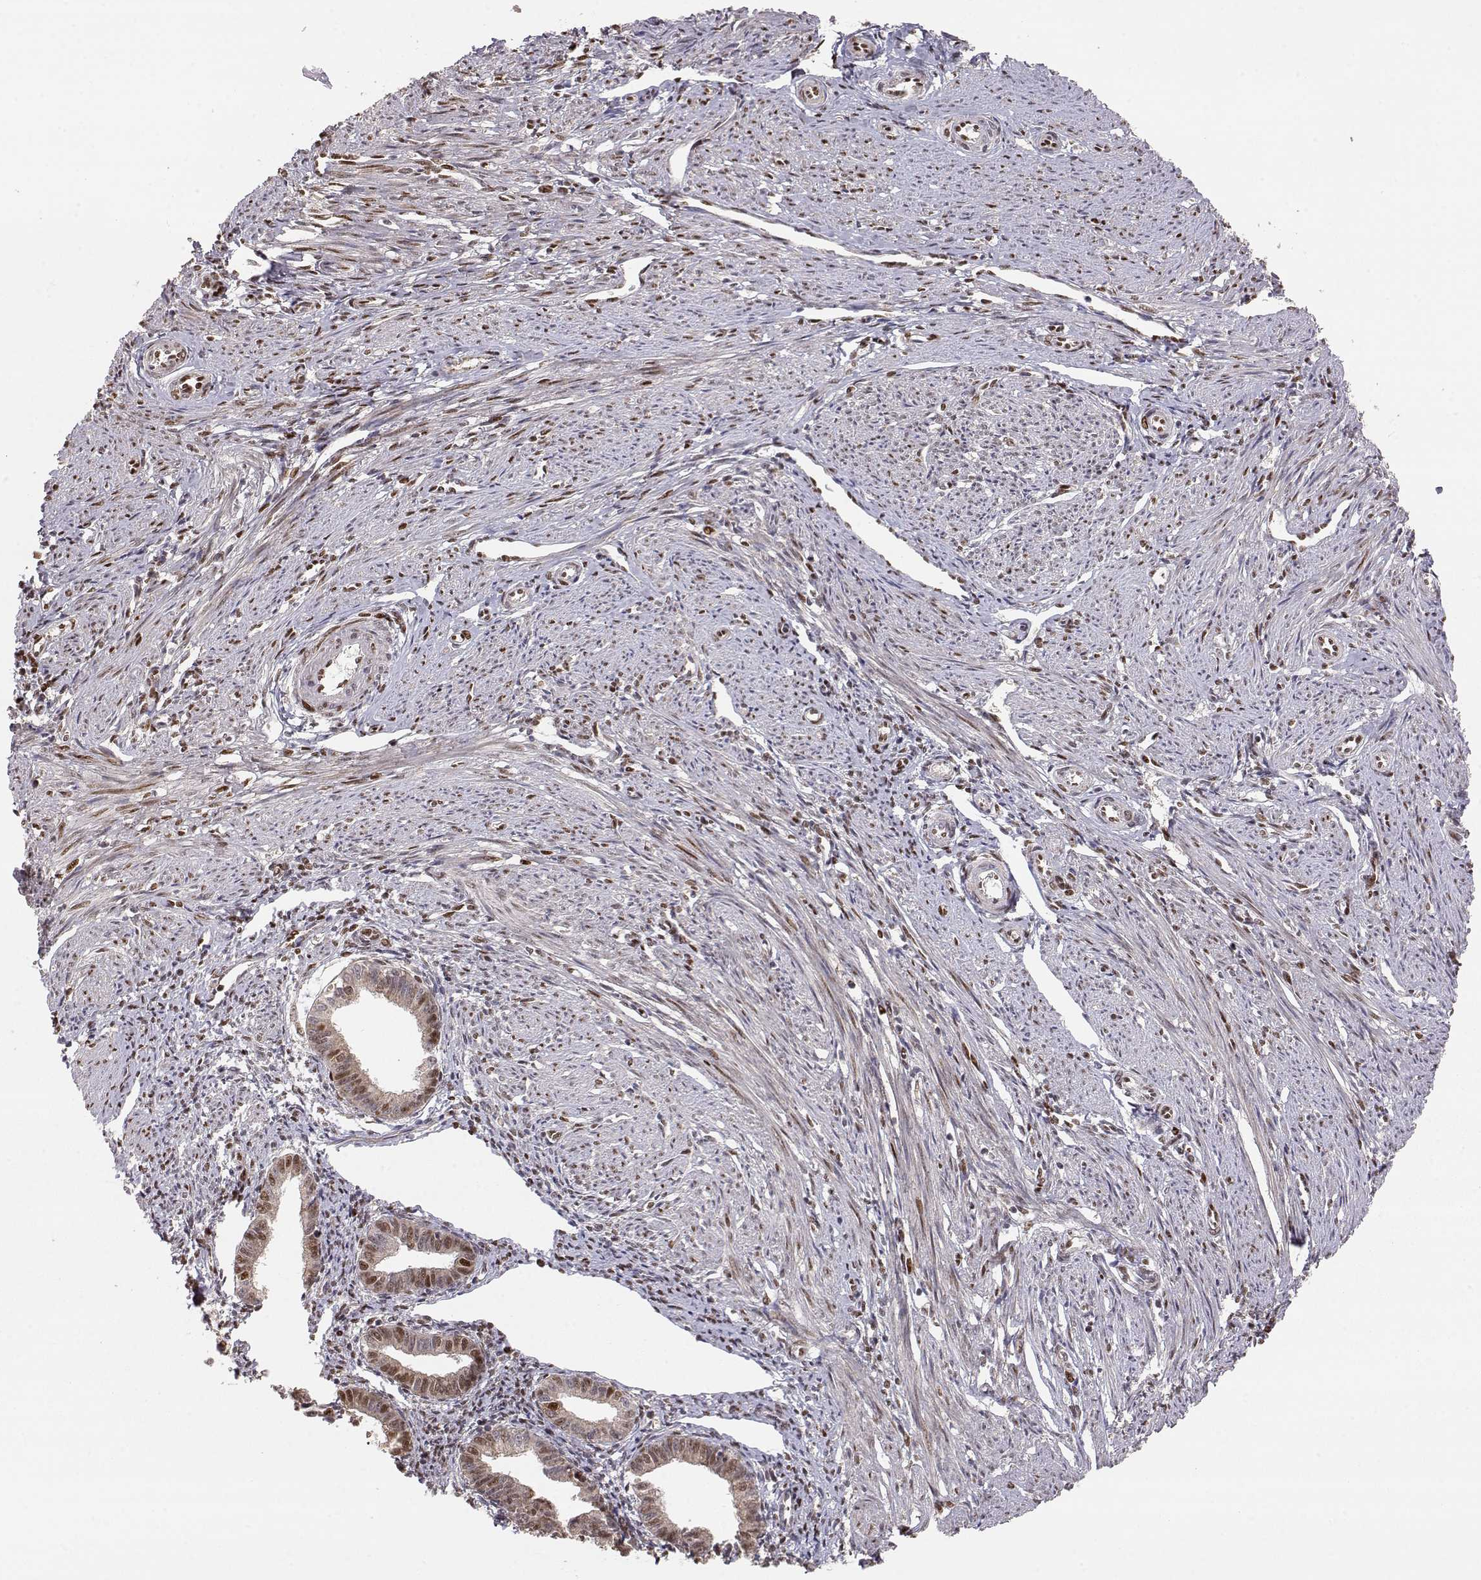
{"staining": {"intensity": "moderate", "quantity": "<25%", "location": "nuclear"}, "tissue": "endometrium", "cell_type": "Cells in endometrial stroma", "image_type": "normal", "snomed": [{"axis": "morphology", "description": "Normal tissue, NOS"}, {"axis": "topography", "description": "Endometrium"}], "caption": "Endometrium stained with immunohistochemistry reveals moderate nuclear expression in approximately <25% of cells in endometrial stroma. (Stains: DAB in brown, nuclei in blue, Microscopy: brightfield microscopy at high magnification).", "gene": "BRCA1", "patient": {"sex": "female", "age": 37}}